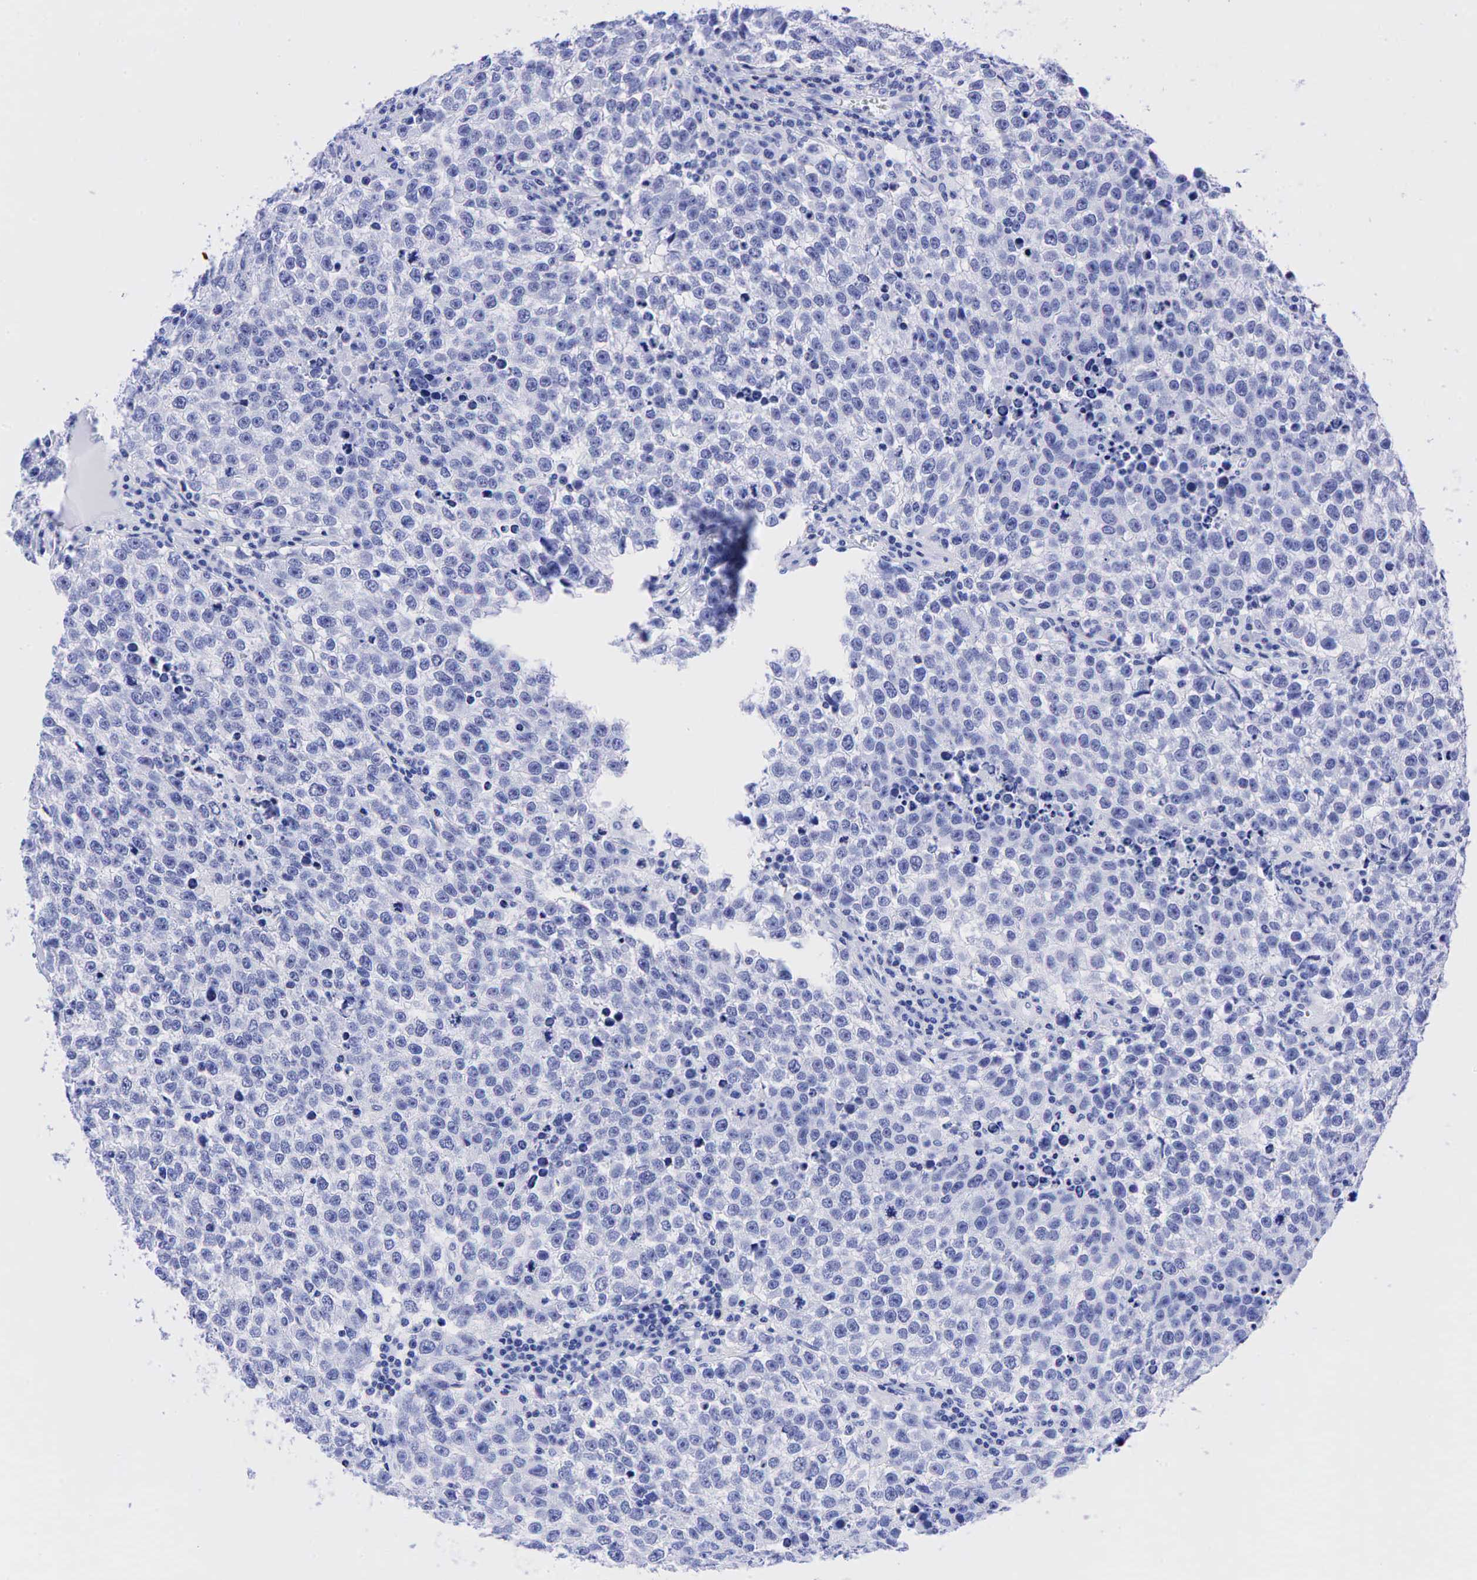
{"staining": {"intensity": "negative", "quantity": "none", "location": "none"}, "tissue": "testis cancer", "cell_type": "Tumor cells", "image_type": "cancer", "snomed": [{"axis": "morphology", "description": "Seminoma, NOS"}, {"axis": "topography", "description": "Testis"}], "caption": "High power microscopy photomicrograph of an IHC photomicrograph of seminoma (testis), revealing no significant positivity in tumor cells.", "gene": "CHGA", "patient": {"sex": "male", "age": 36}}